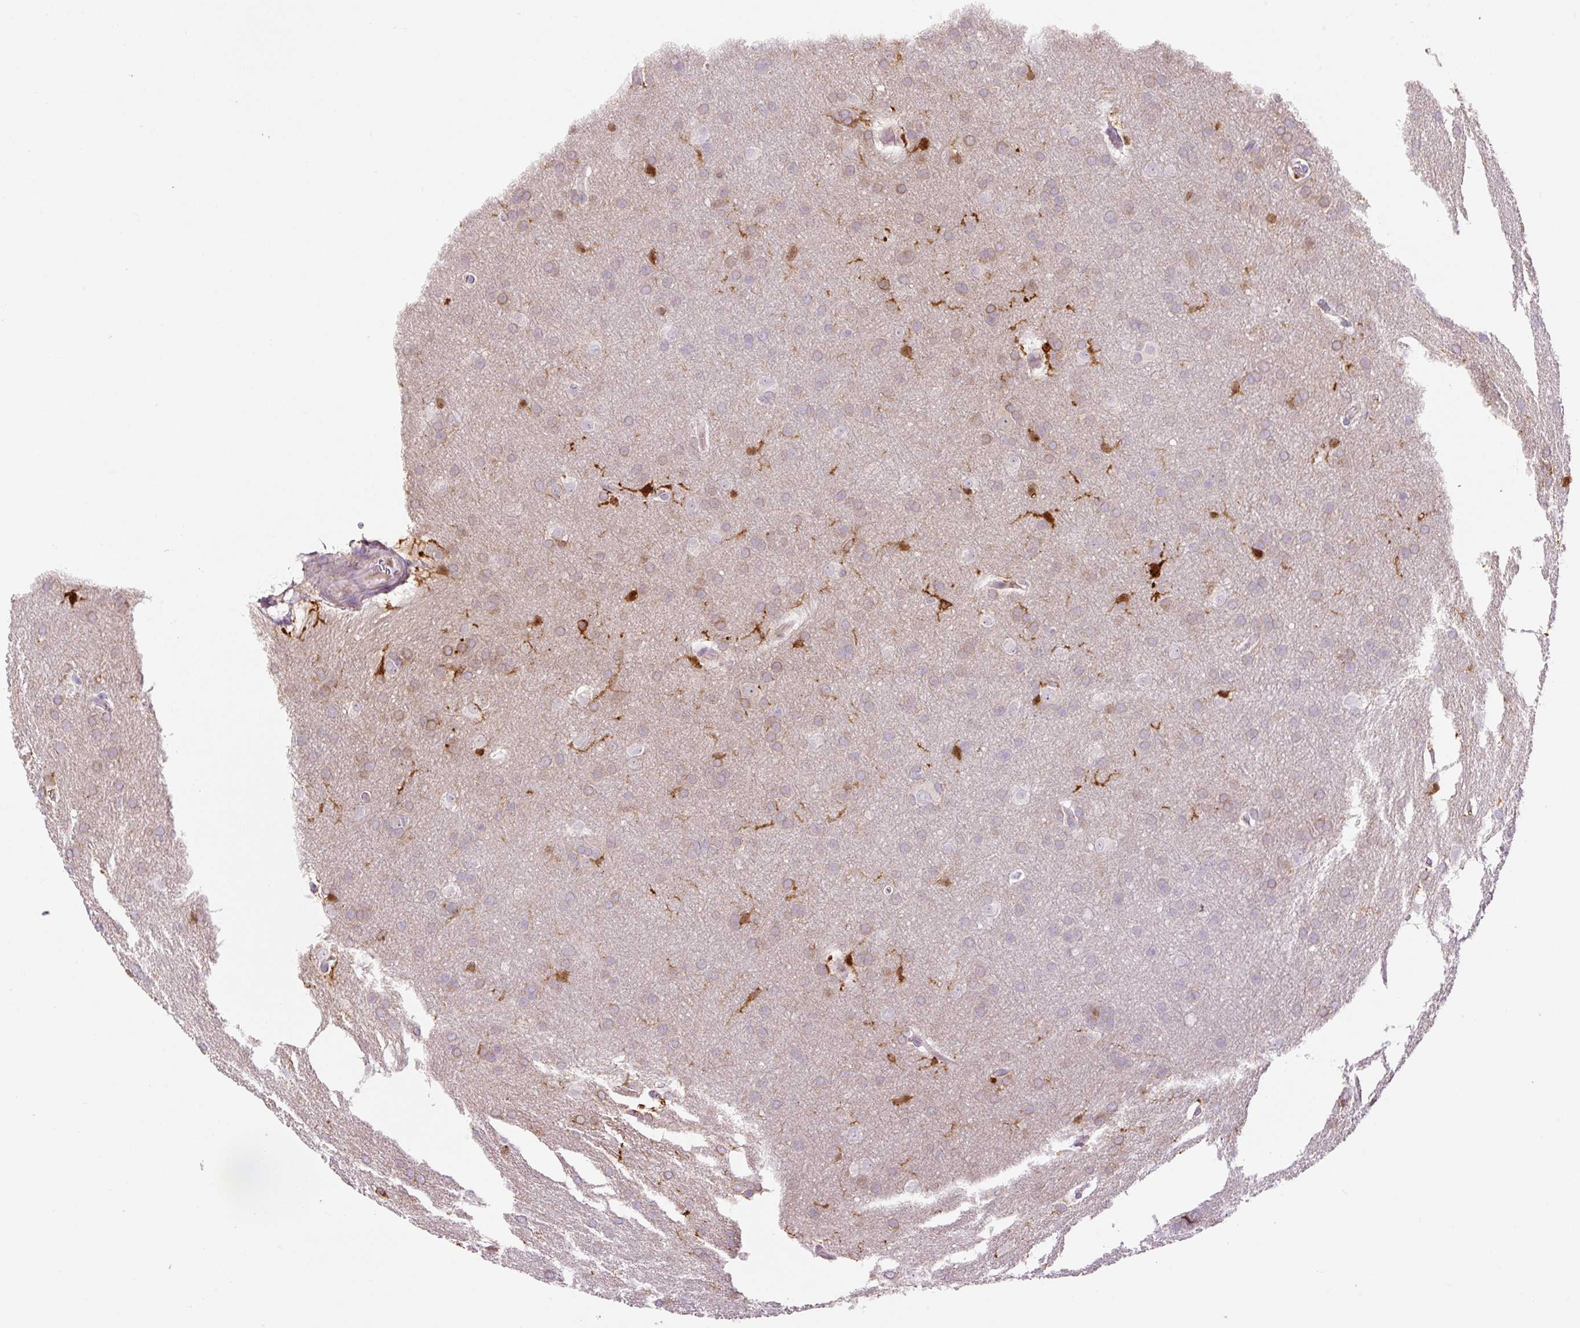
{"staining": {"intensity": "weak", "quantity": "<25%", "location": "cytoplasmic/membranous"}, "tissue": "glioma", "cell_type": "Tumor cells", "image_type": "cancer", "snomed": [{"axis": "morphology", "description": "Glioma, malignant, Low grade"}, {"axis": "topography", "description": "Brain"}], "caption": "The immunohistochemistry histopathology image has no significant expression in tumor cells of glioma tissue. (Stains: DAB immunohistochemistry with hematoxylin counter stain, Microscopy: brightfield microscopy at high magnification).", "gene": "FUT10", "patient": {"sex": "female", "age": 32}}